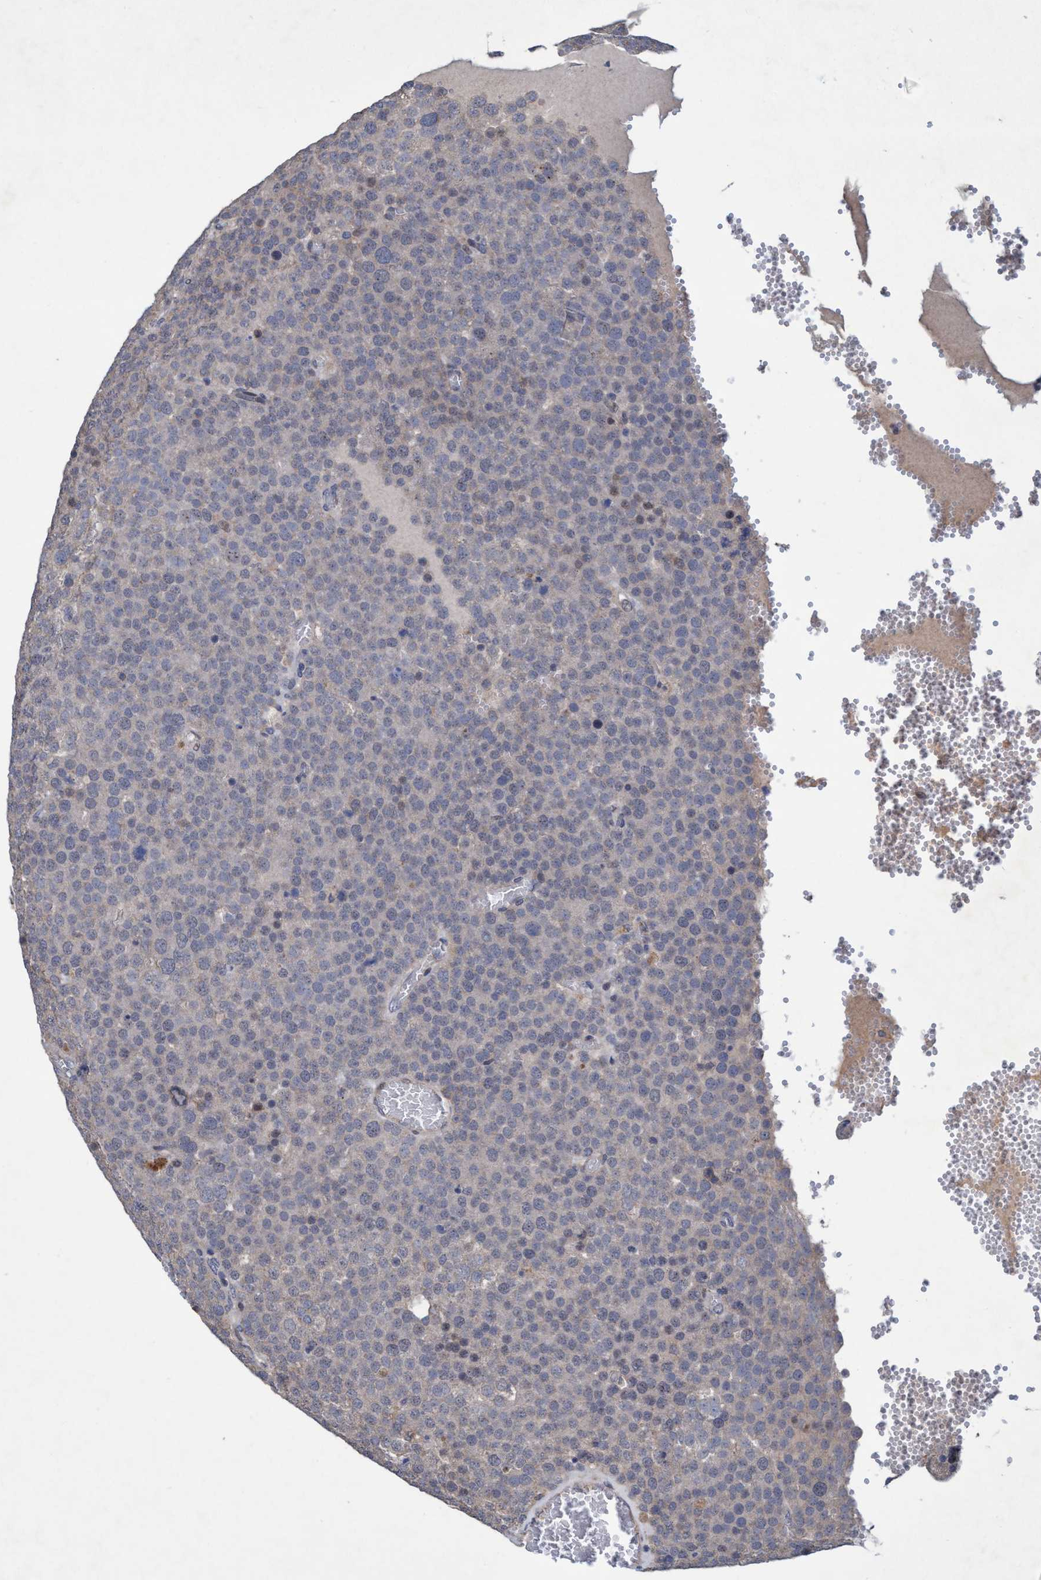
{"staining": {"intensity": "negative", "quantity": "none", "location": "none"}, "tissue": "testis cancer", "cell_type": "Tumor cells", "image_type": "cancer", "snomed": [{"axis": "morphology", "description": "Normal tissue, NOS"}, {"axis": "morphology", "description": "Seminoma, NOS"}, {"axis": "topography", "description": "Testis"}], "caption": "DAB immunohistochemical staining of human testis cancer (seminoma) demonstrates no significant expression in tumor cells.", "gene": "ZNF677", "patient": {"sex": "male", "age": 71}}